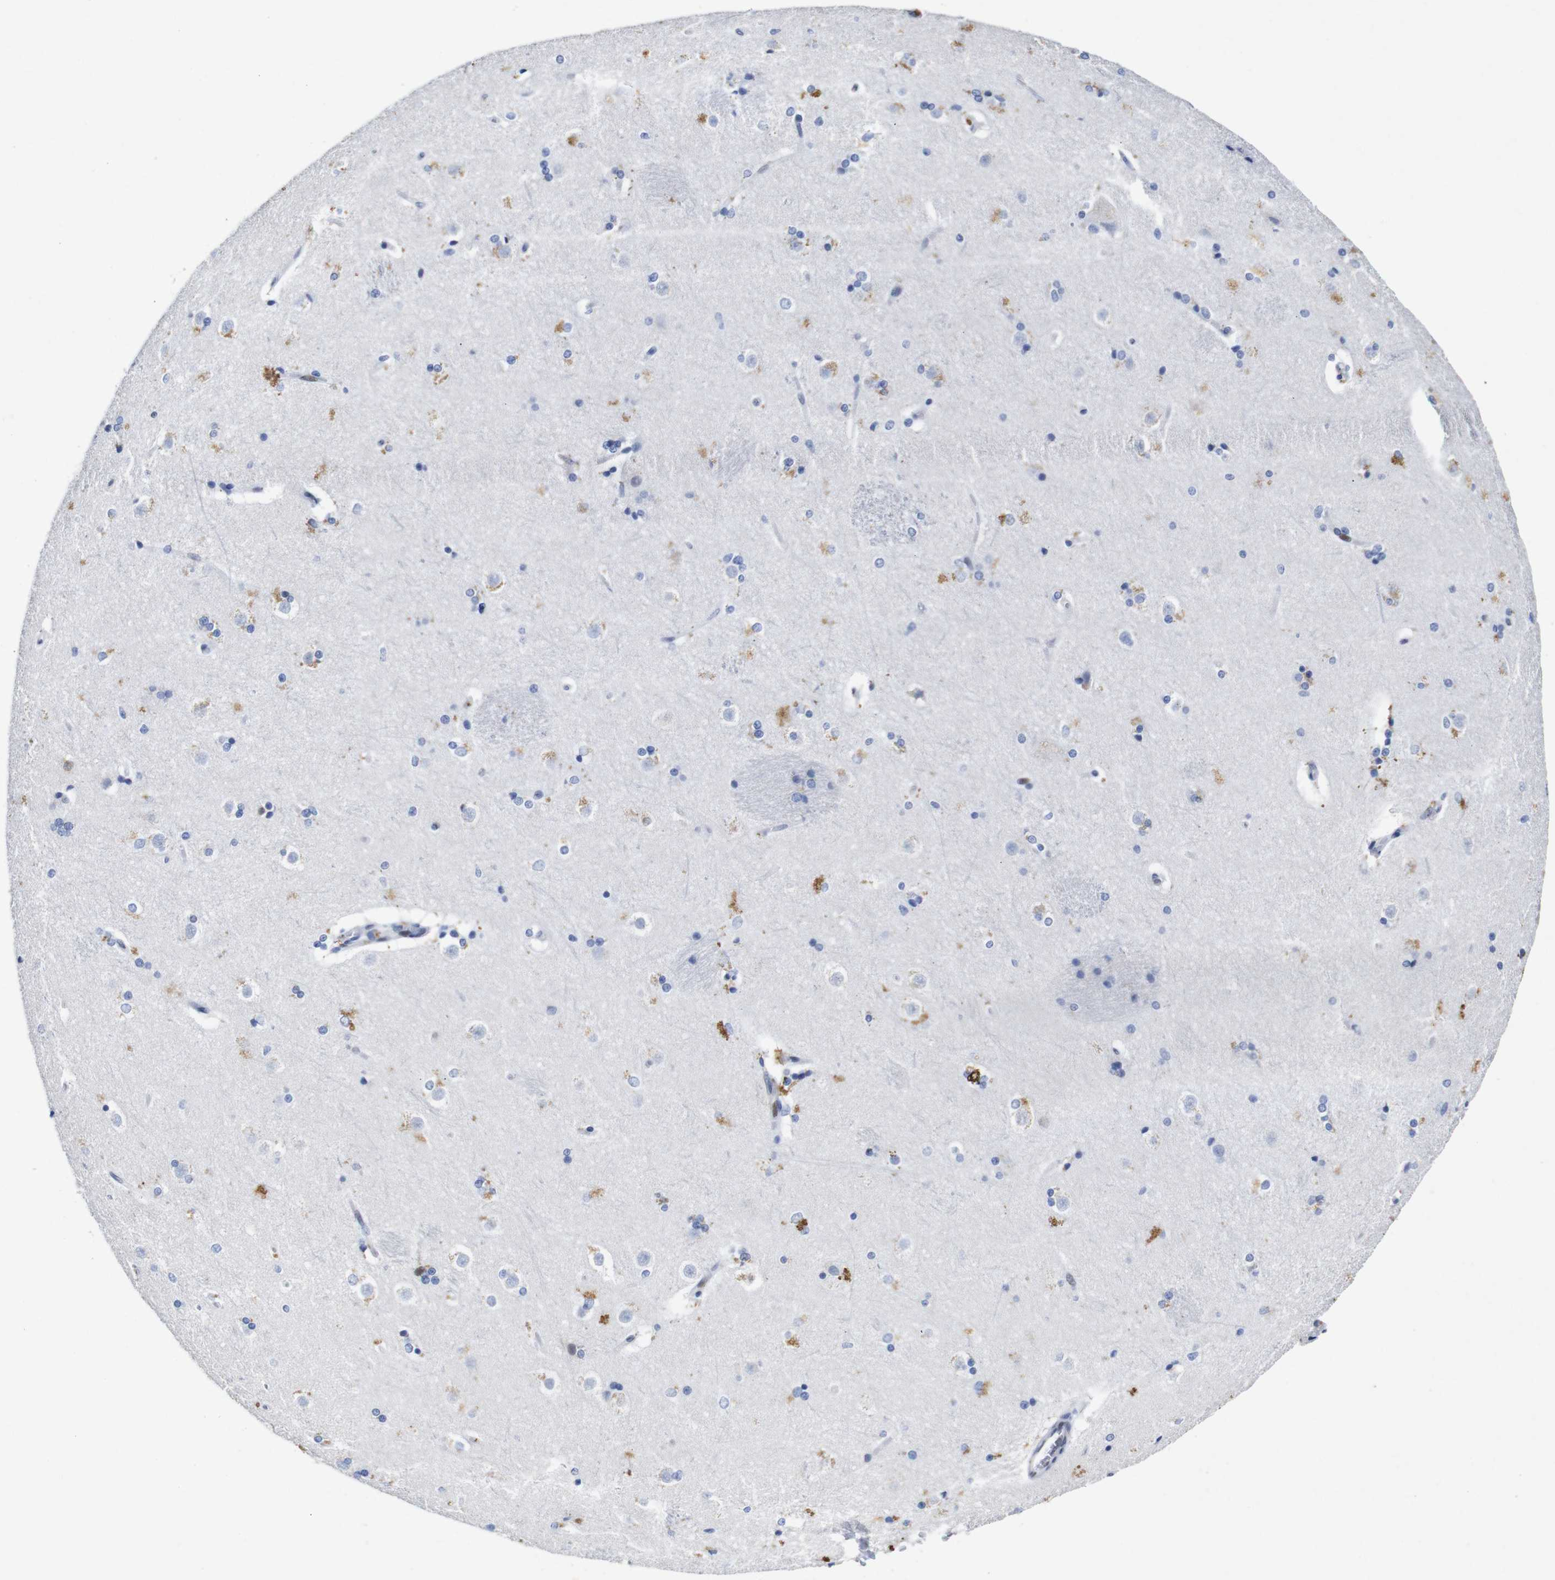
{"staining": {"intensity": "negative", "quantity": "none", "location": "none"}, "tissue": "caudate", "cell_type": "Glial cells", "image_type": "normal", "snomed": [{"axis": "morphology", "description": "Normal tissue, NOS"}, {"axis": "topography", "description": "Lateral ventricle wall"}], "caption": "The histopathology image displays no significant staining in glial cells of caudate. The staining is performed using DAB (3,3'-diaminobenzidine) brown chromogen with nuclei counter-stained in using hematoxylin.", "gene": "FOSL2", "patient": {"sex": "female", "age": 19}}